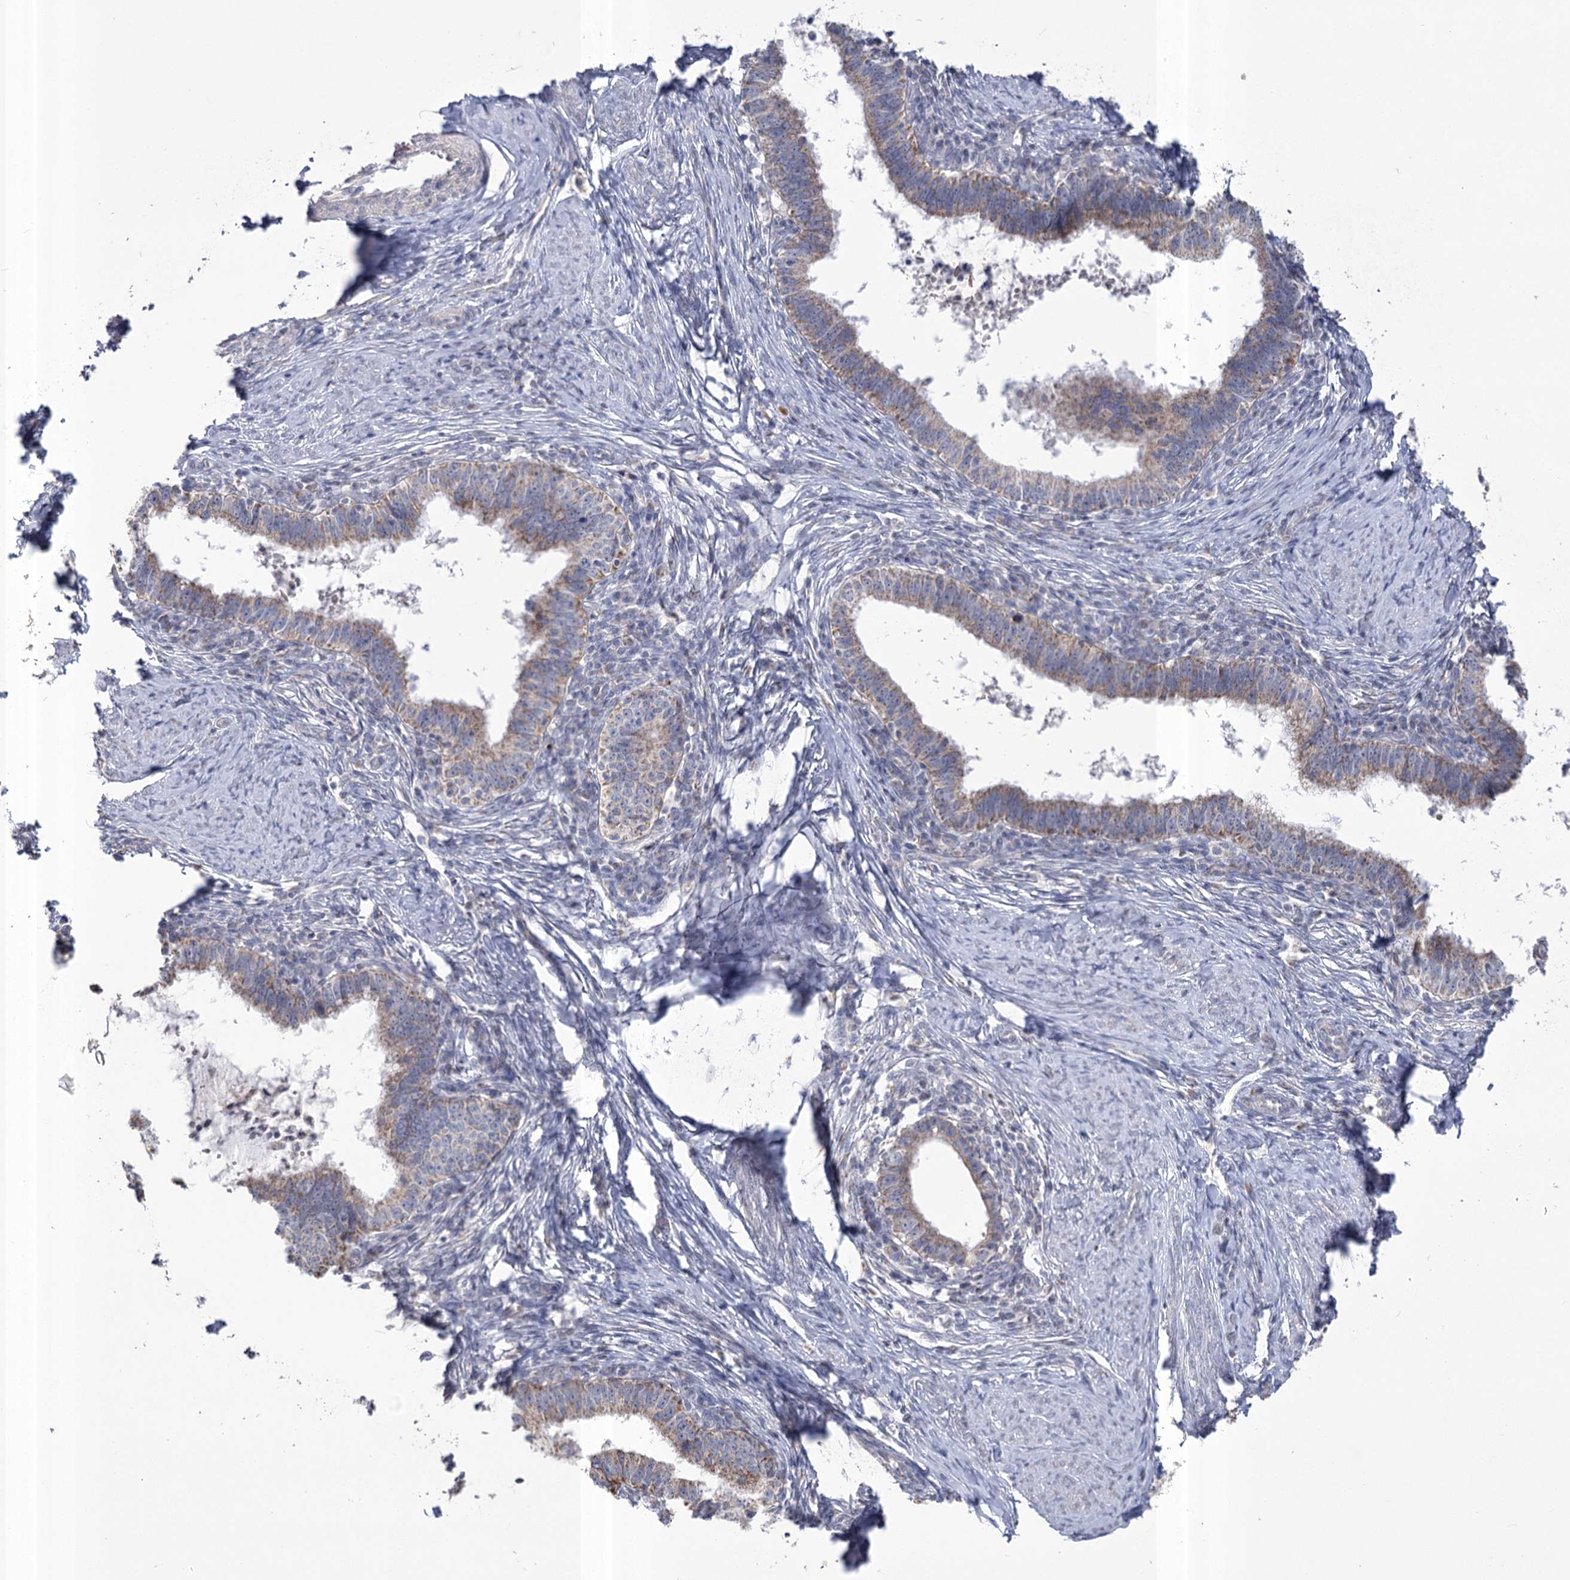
{"staining": {"intensity": "weak", "quantity": ">75%", "location": "cytoplasmic/membranous"}, "tissue": "cervical cancer", "cell_type": "Tumor cells", "image_type": "cancer", "snomed": [{"axis": "morphology", "description": "Adenocarcinoma, NOS"}, {"axis": "topography", "description": "Cervix"}], "caption": "This image shows IHC staining of human cervical cancer (adenocarcinoma), with low weak cytoplasmic/membranous positivity in about >75% of tumor cells.", "gene": "PDHB", "patient": {"sex": "female", "age": 36}}